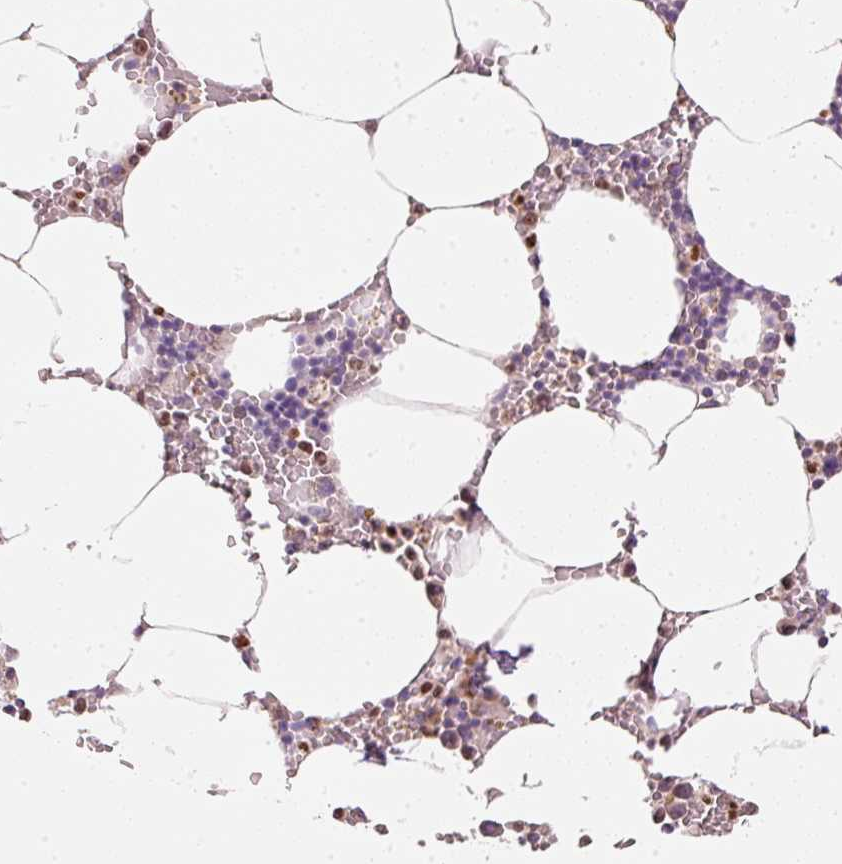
{"staining": {"intensity": "moderate", "quantity": "25%-75%", "location": "cytoplasmic/membranous,nuclear"}, "tissue": "bone marrow", "cell_type": "Hematopoietic cells", "image_type": "normal", "snomed": [{"axis": "morphology", "description": "Normal tissue, NOS"}, {"axis": "topography", "description": "Bone marrow"}], "caption": "IHC (DAB (3,3'-diaminobenzidine)) staining of unremarkable bone marrow exhibits moderate cytoplasmic/membranous,nuclear protein staining in approximately 25%-75% of hematopoietic cells.", "gene": "MTHFD1L", "patient": {"sex": "male", "age": 70}}